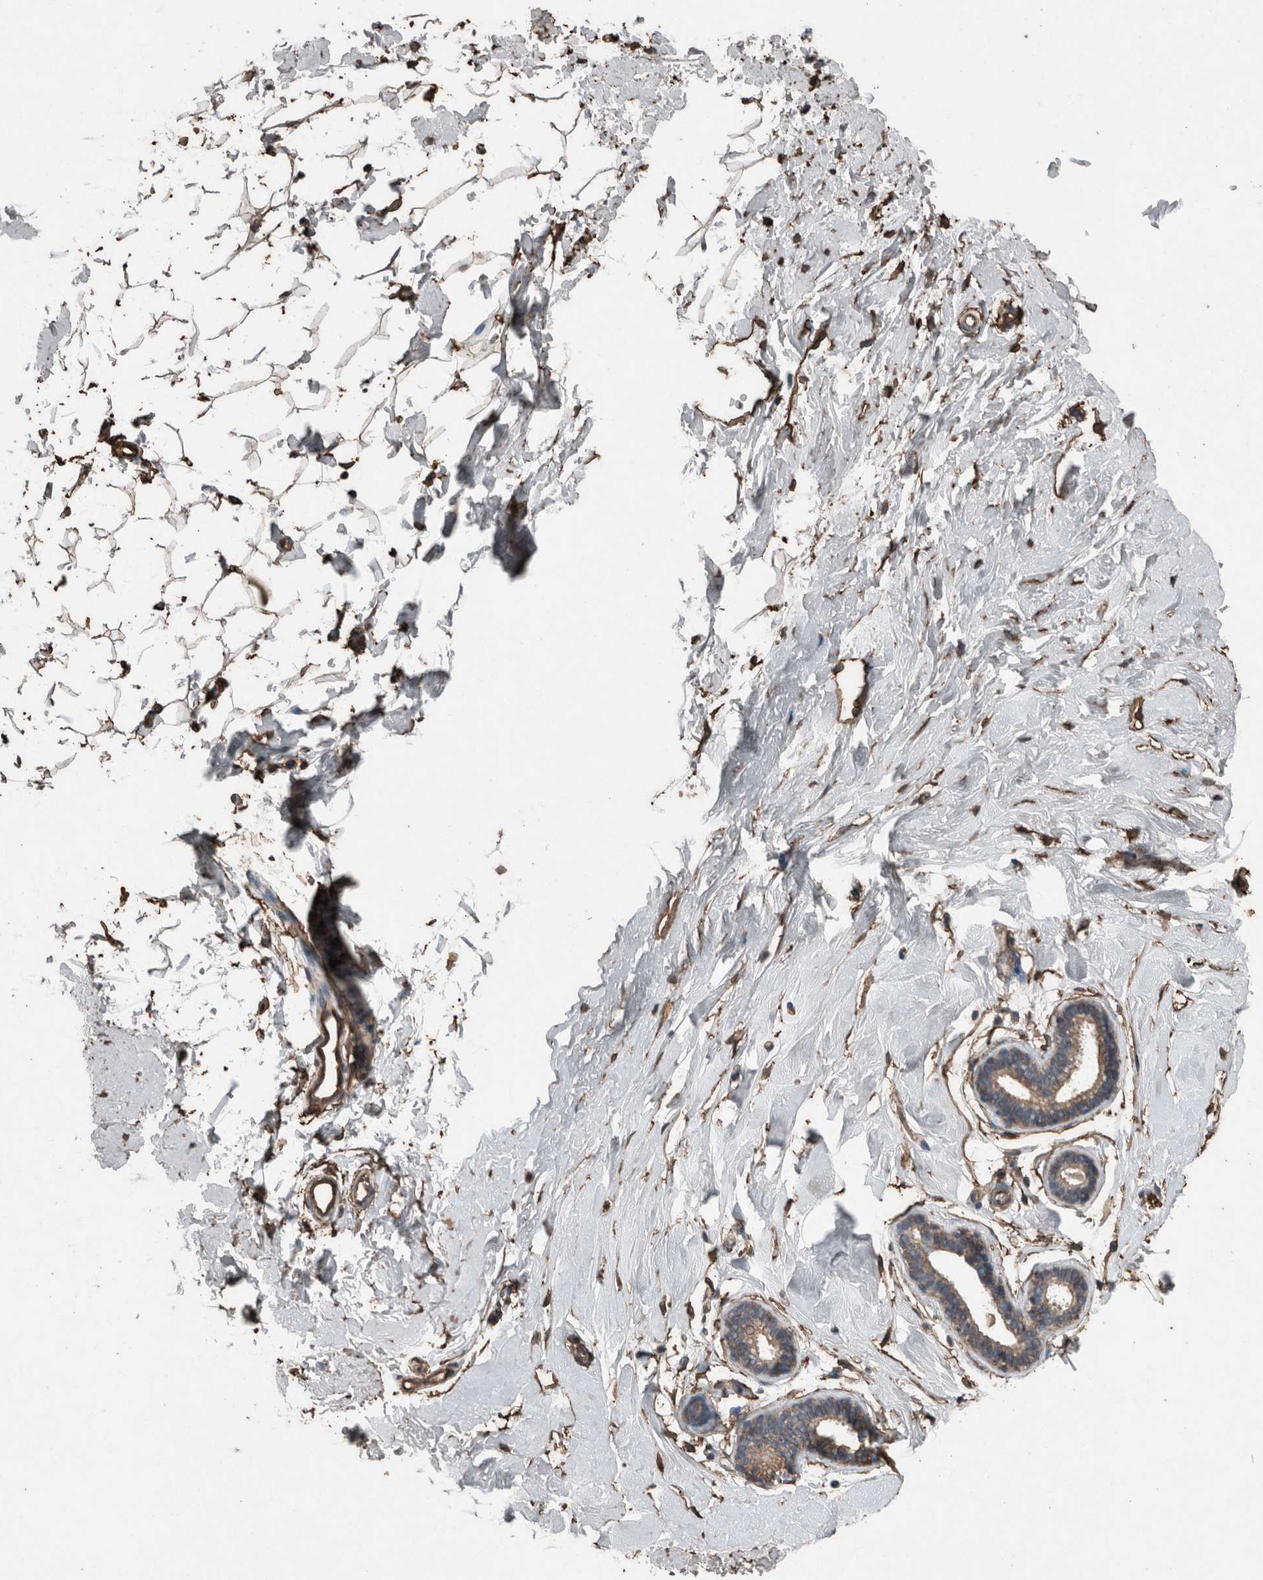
{"staining": {"intensity": "weak", "quantity": "25%-75%", "location": "cytoplasmic/membranous"}, "tissue": "breast", "cell_type": "Adipocytes", "image_type": "normal", "snomed": [{"axis": "morphology", "description": "Normal tissue, NOS"}, {"axis": "topography", "description": "Breast"}], "caption": "Weak cytoplasmic/membranous protein expression is identified in about 25%-75% of adipocytes in breast. The protein is stained brown, and the nuclei are stained in blue (DAB IHC with brightfield microscopy, high magnification).", "gene": "S100A10", "patient": {"sex": "female", "age": 23}}